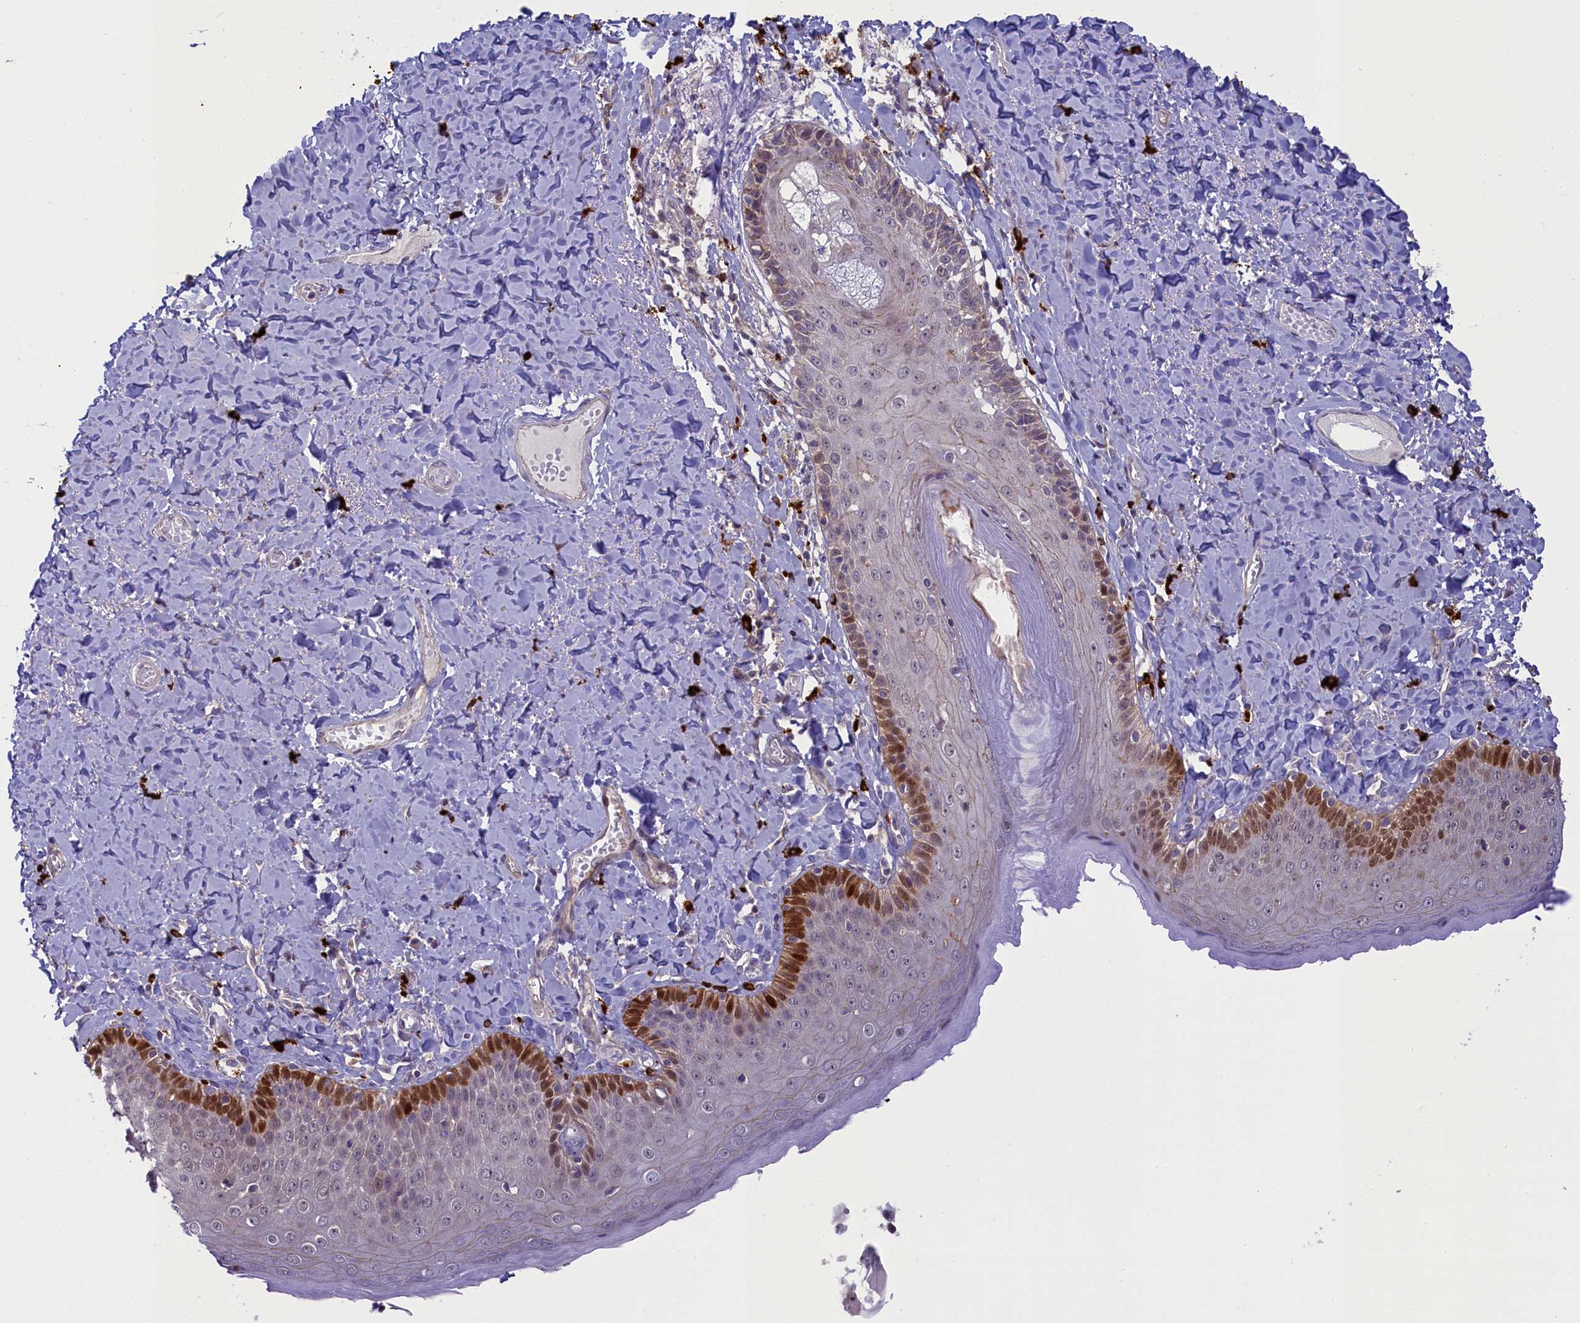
{"staining": {"intensity": "strong", "quantity": "<25%", "location": "nuclear"}, "tissue": "skin", "cell_type": "Epidermal cells", "image_type": "normal", "snomed": [{"axis": "morphology", "description": "Normal tissue, NOS"}, {"axis": "topography", "description": "Anal"}], "caption": "High-power microscopy captured an immunohistochemistry image of benign skin, revealing strong nuclear staining in about <25% of epidermal cells.", "gene": "CCL23", "patient": {"sex": "male", "age": 69}}